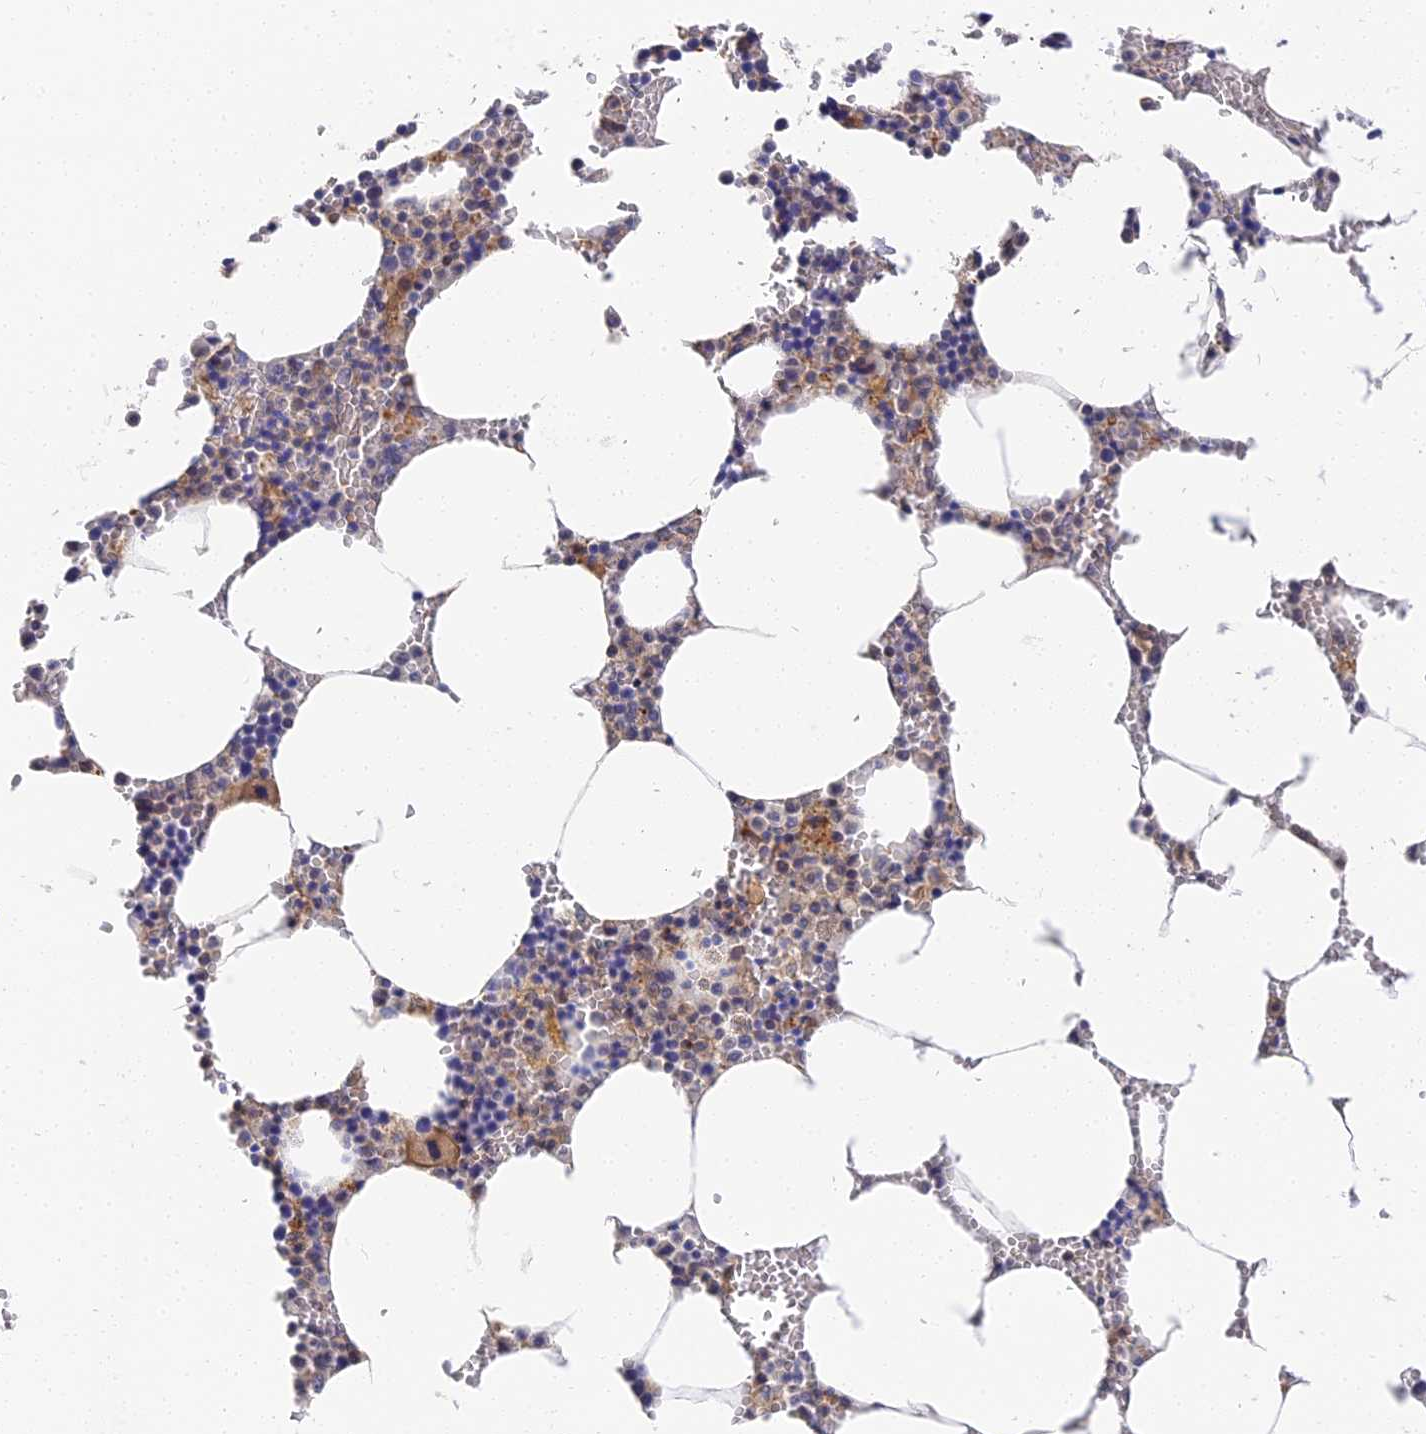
{"staining": {"intensity": "moderate", "quantity": "<25%", "location": "cytoplasmic/membranous"}, "tissue": "bone marrow", "cell_type": "Hematopoietic cells", "image_type": "normal", "snomed": [{"axis": "morphology", "description": "Normal tissue, NOS"}, {"axis": "topography", "description": "Bone marrow"}], "caption": "Brown immunohistochemical staining in normal bone marrow reveals moderate cytoplasmic/membranous positivity in about <25% of hematopoietic cells.", "gene": "CCDC113", "patient": {"sex": "male", "age": 70}}